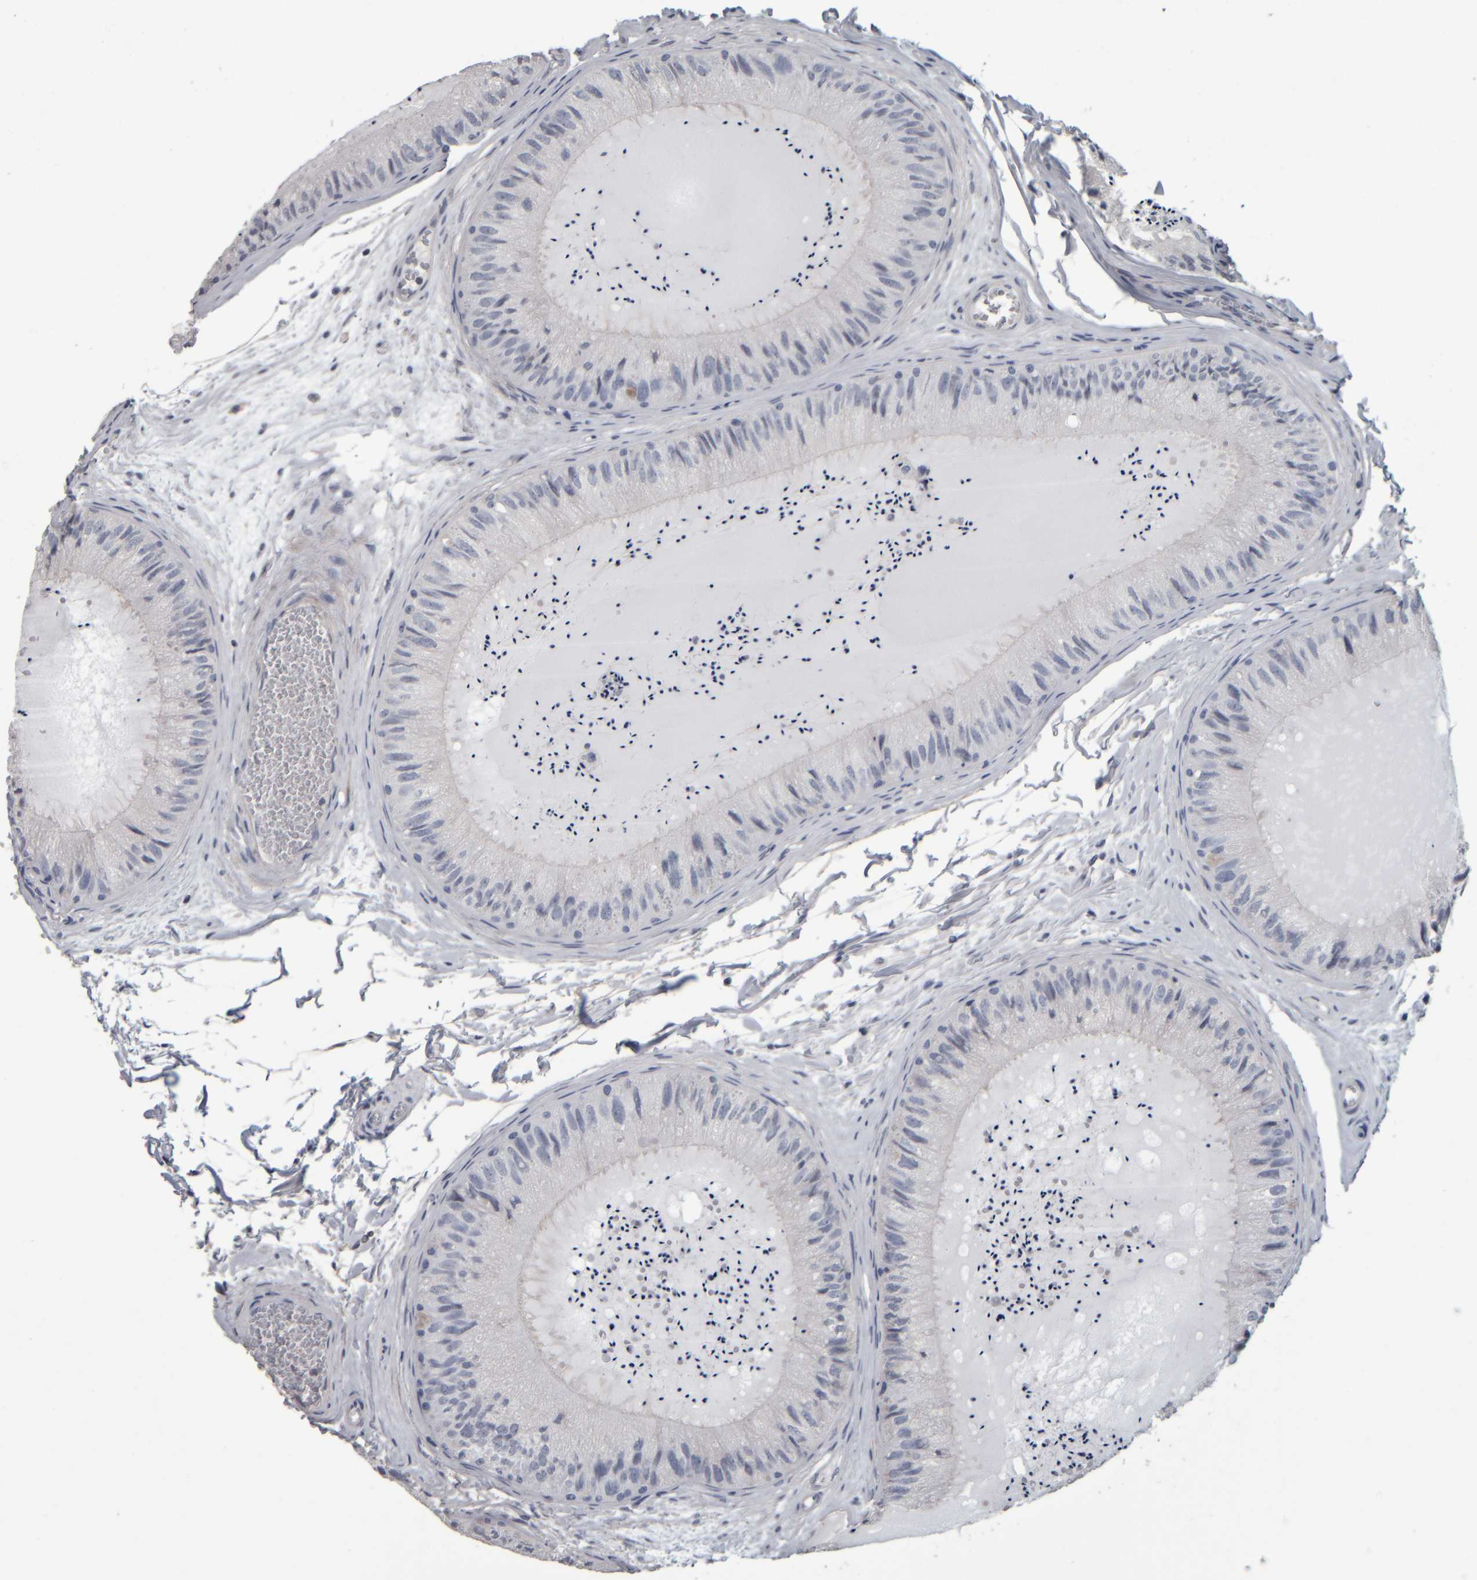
{"staining": {"intensity": "weak", "quantity": "<25%", "location": "cytoplasmic/membranous"}, "tissue": "epididymis", "cell_type": "Glandular cells", "image_type": "normal", "snomed": [{"axis": "morphology", "description": "Normal tissue, NOS"}, {"axis": "topography", "description": "Epididymis"}], "caption": "IHC photomicrograph of unremarkable epididymis: epididymis stained with DAB (3,3'-diaminobenzidine) reveals no significant protein positivity in glandular cells.", "gene": "CAVIN4", "patient": {"sex": "male", "age": 31}}